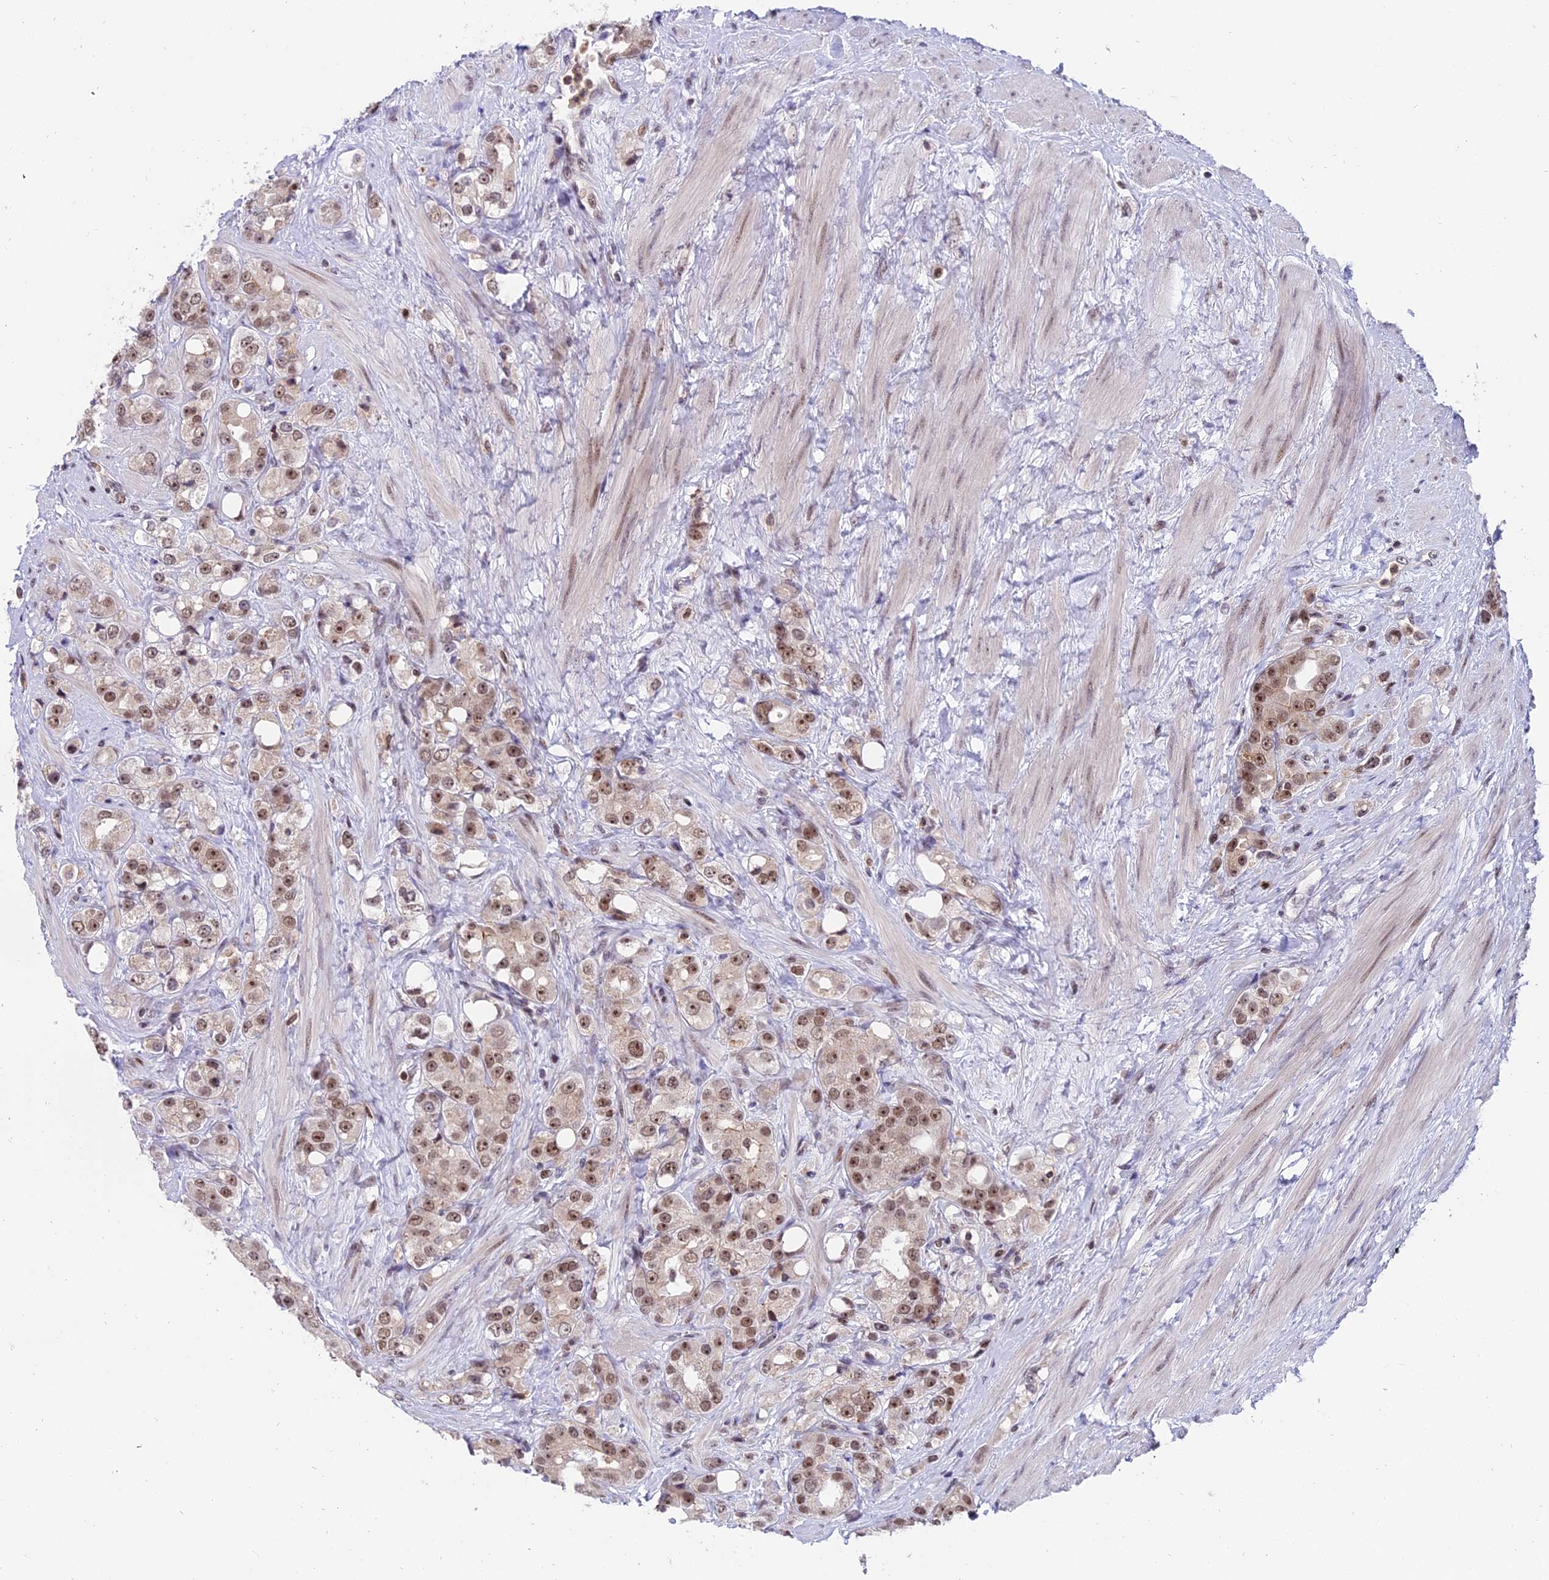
{"staining": {"intensity": "moderate", "quantity": ">75%", "location": "nuclear"}, "tissue": "prostate cancer", "cell_type": "Tumor cells", "image_type": "cancer", "snomed": [{"axis": "morphology", "description": "Adenocarcinoma, NOS"}, {"axis": "topography", "description": "Prostate"}], "caption": "IHC staining of adenocarcinoma (prostate), which exhibits medium levels of moderate nuclear expression in approximately >75% of tumor cells indicating moderate nuclear protein staining. The staining was performed using DAB (3,3'-diaminobenzidine) (brown) for protein detection and nuclei were counterstained in hematoxylin (blue).", "gene": "TADA3", "patient": {"sex": "male", "age": 79}}